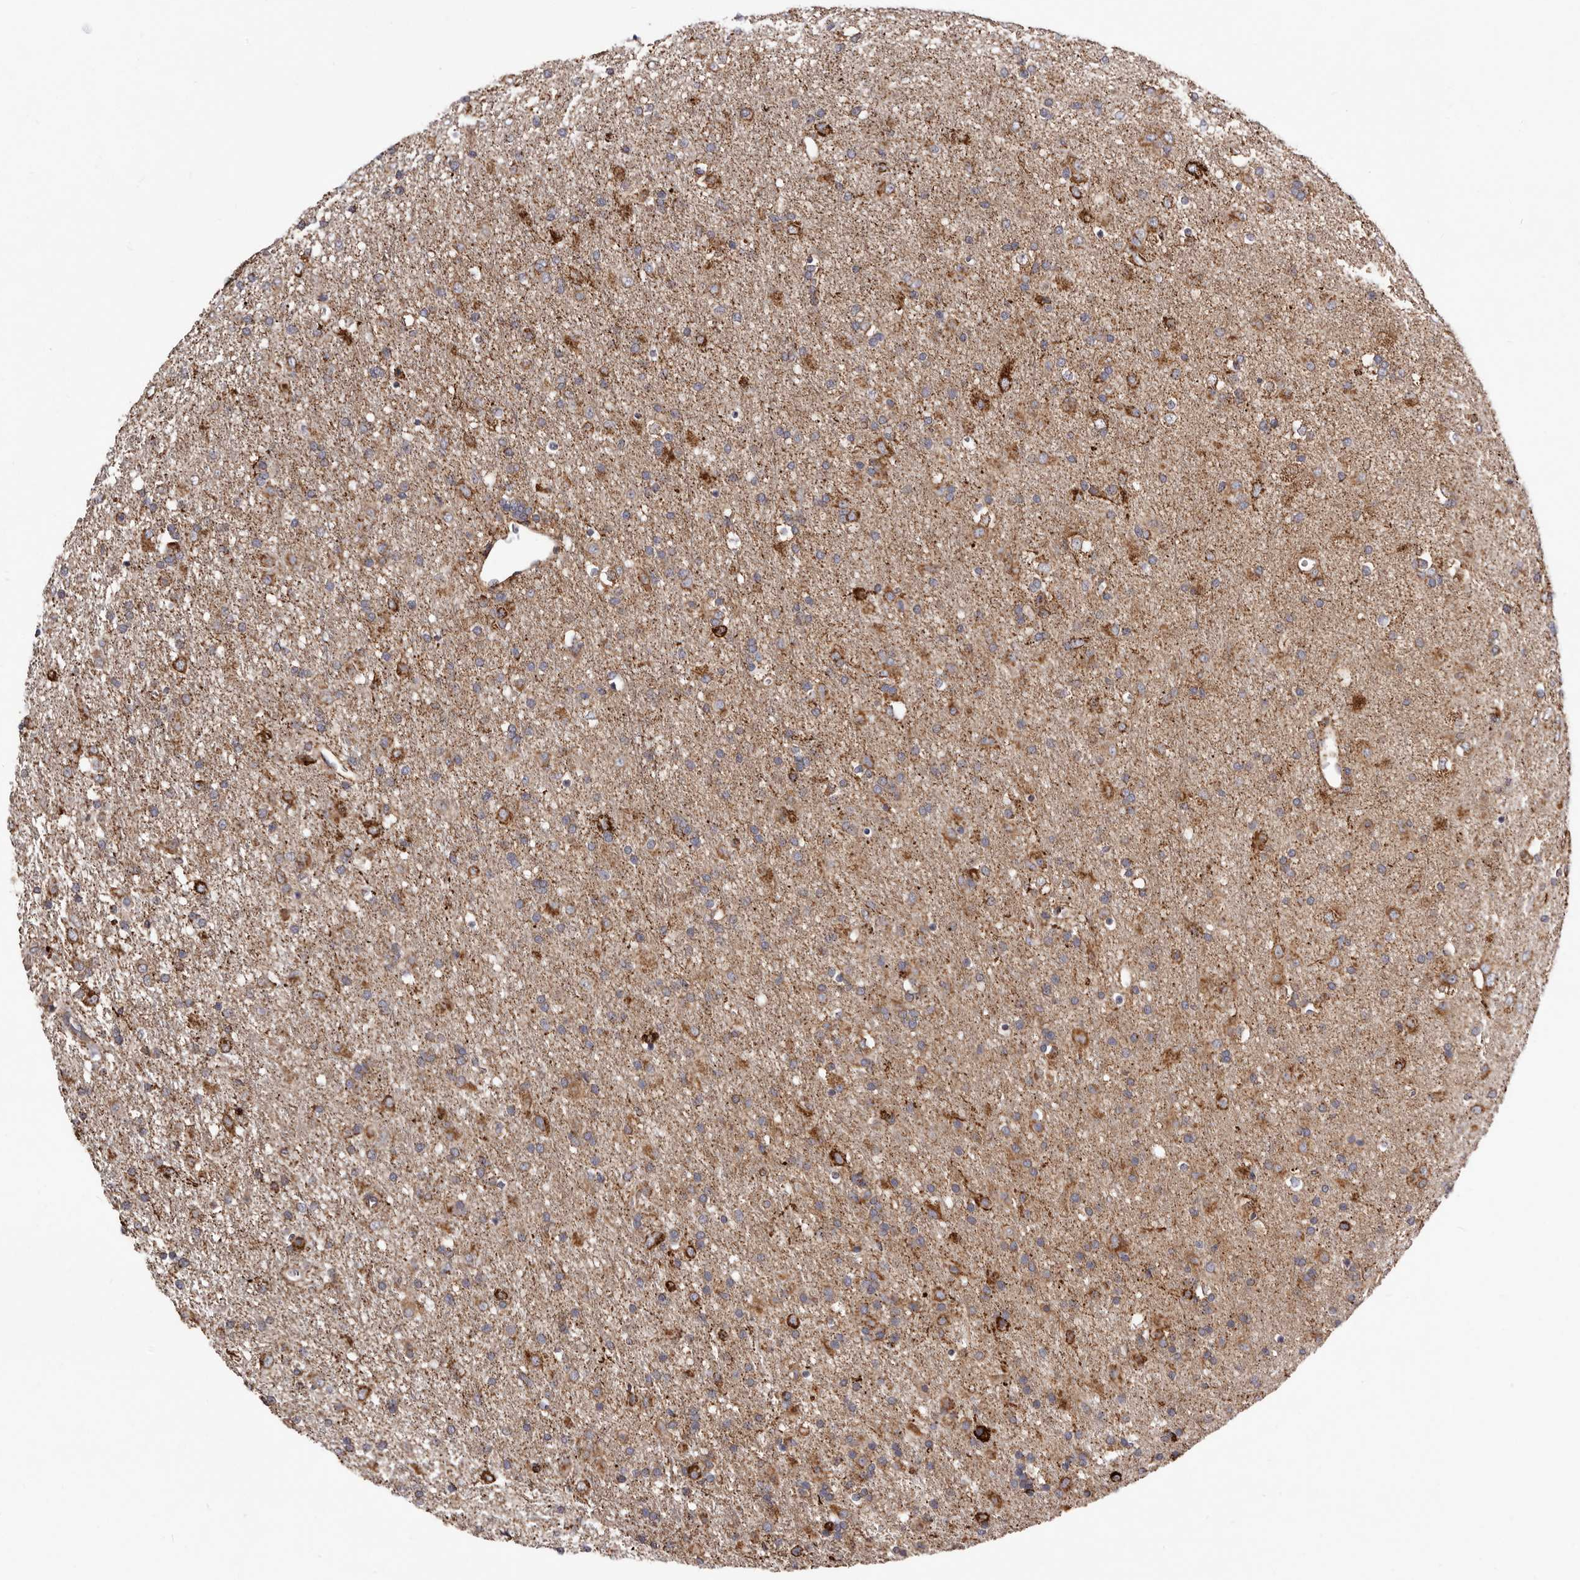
{"staining": {"intensity": "moderate", "quantity": "25%-75%", "location": "cytoplasmic/membranous"}, "tissue": "glioma", "cell_type": "Tumor cells", "image_type": "cancer", "snomed": [{"axis": "morphology", "description": "Glioma, malignant, Low grade"}, {"axis": "topography", "description": "Brain"}], "caption": "There is medium levels of moderate cytoplasmic/membranous expression in tumor cells of malignant low-grade glioma, as demonstrated by immunohistochemical staining (brown color).", "gene": "LUZP1", "patient": {"sex": "male", "age": 65}}